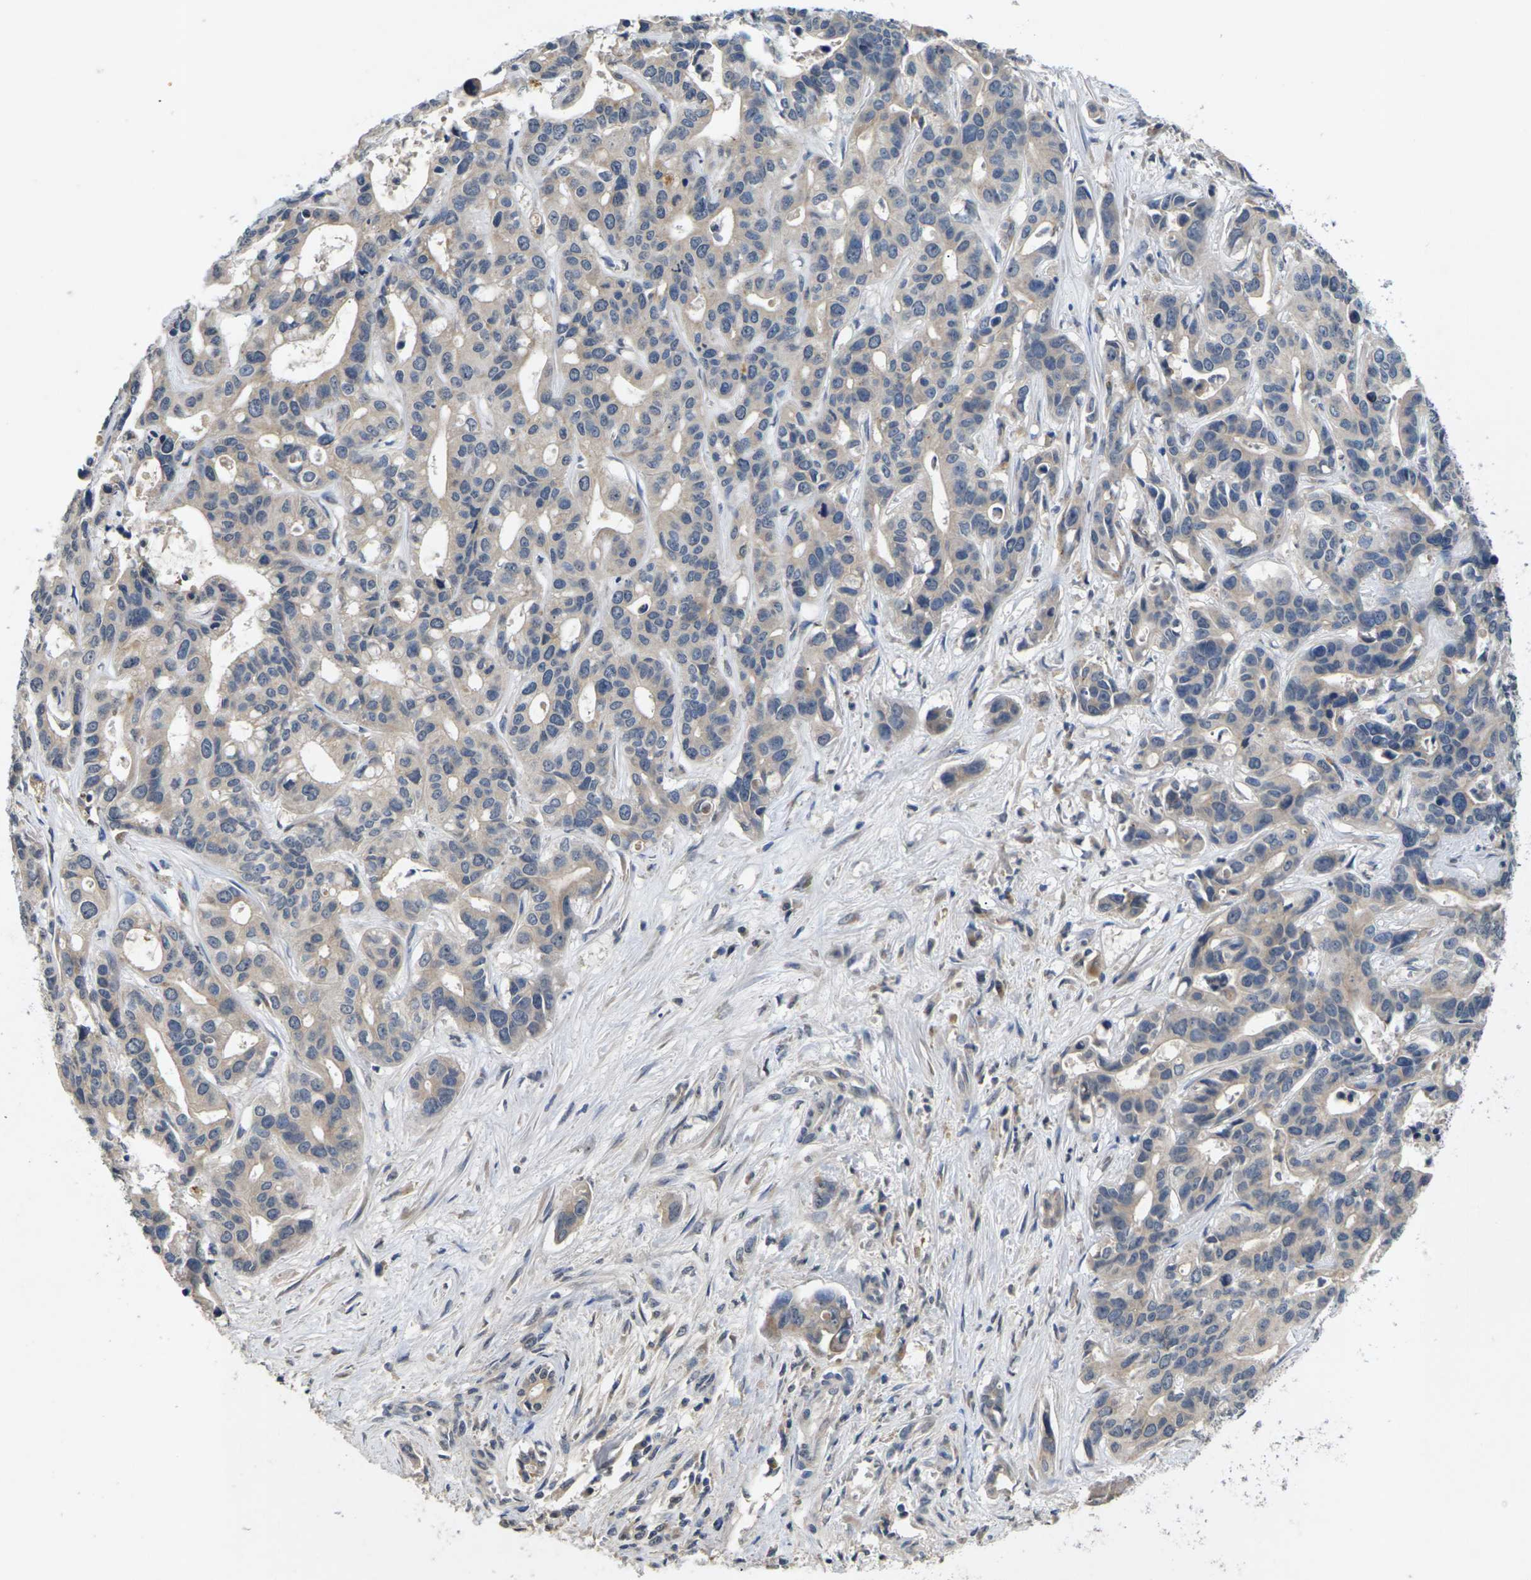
{"staining": {"intensity": "weak", "quantity": "<25%", "location": "cytoplasmic/membranous"}, "tissue": "liver cancer", "cell_type": "Tumor cells", "image_type": "cancer", "snomed": [{"axis": "morphology", "description": "Cholangiocarcinoma"}, {"axis": "topography", "description": "Liver"}], "caption": "A high-resolution photomicrograph shows immunohistochemistry staining of liver cancer, which shows no significant positivity in tumor cells.", "gene": "SLC2A2", "patient": {"sex": "female", "age": 65}}